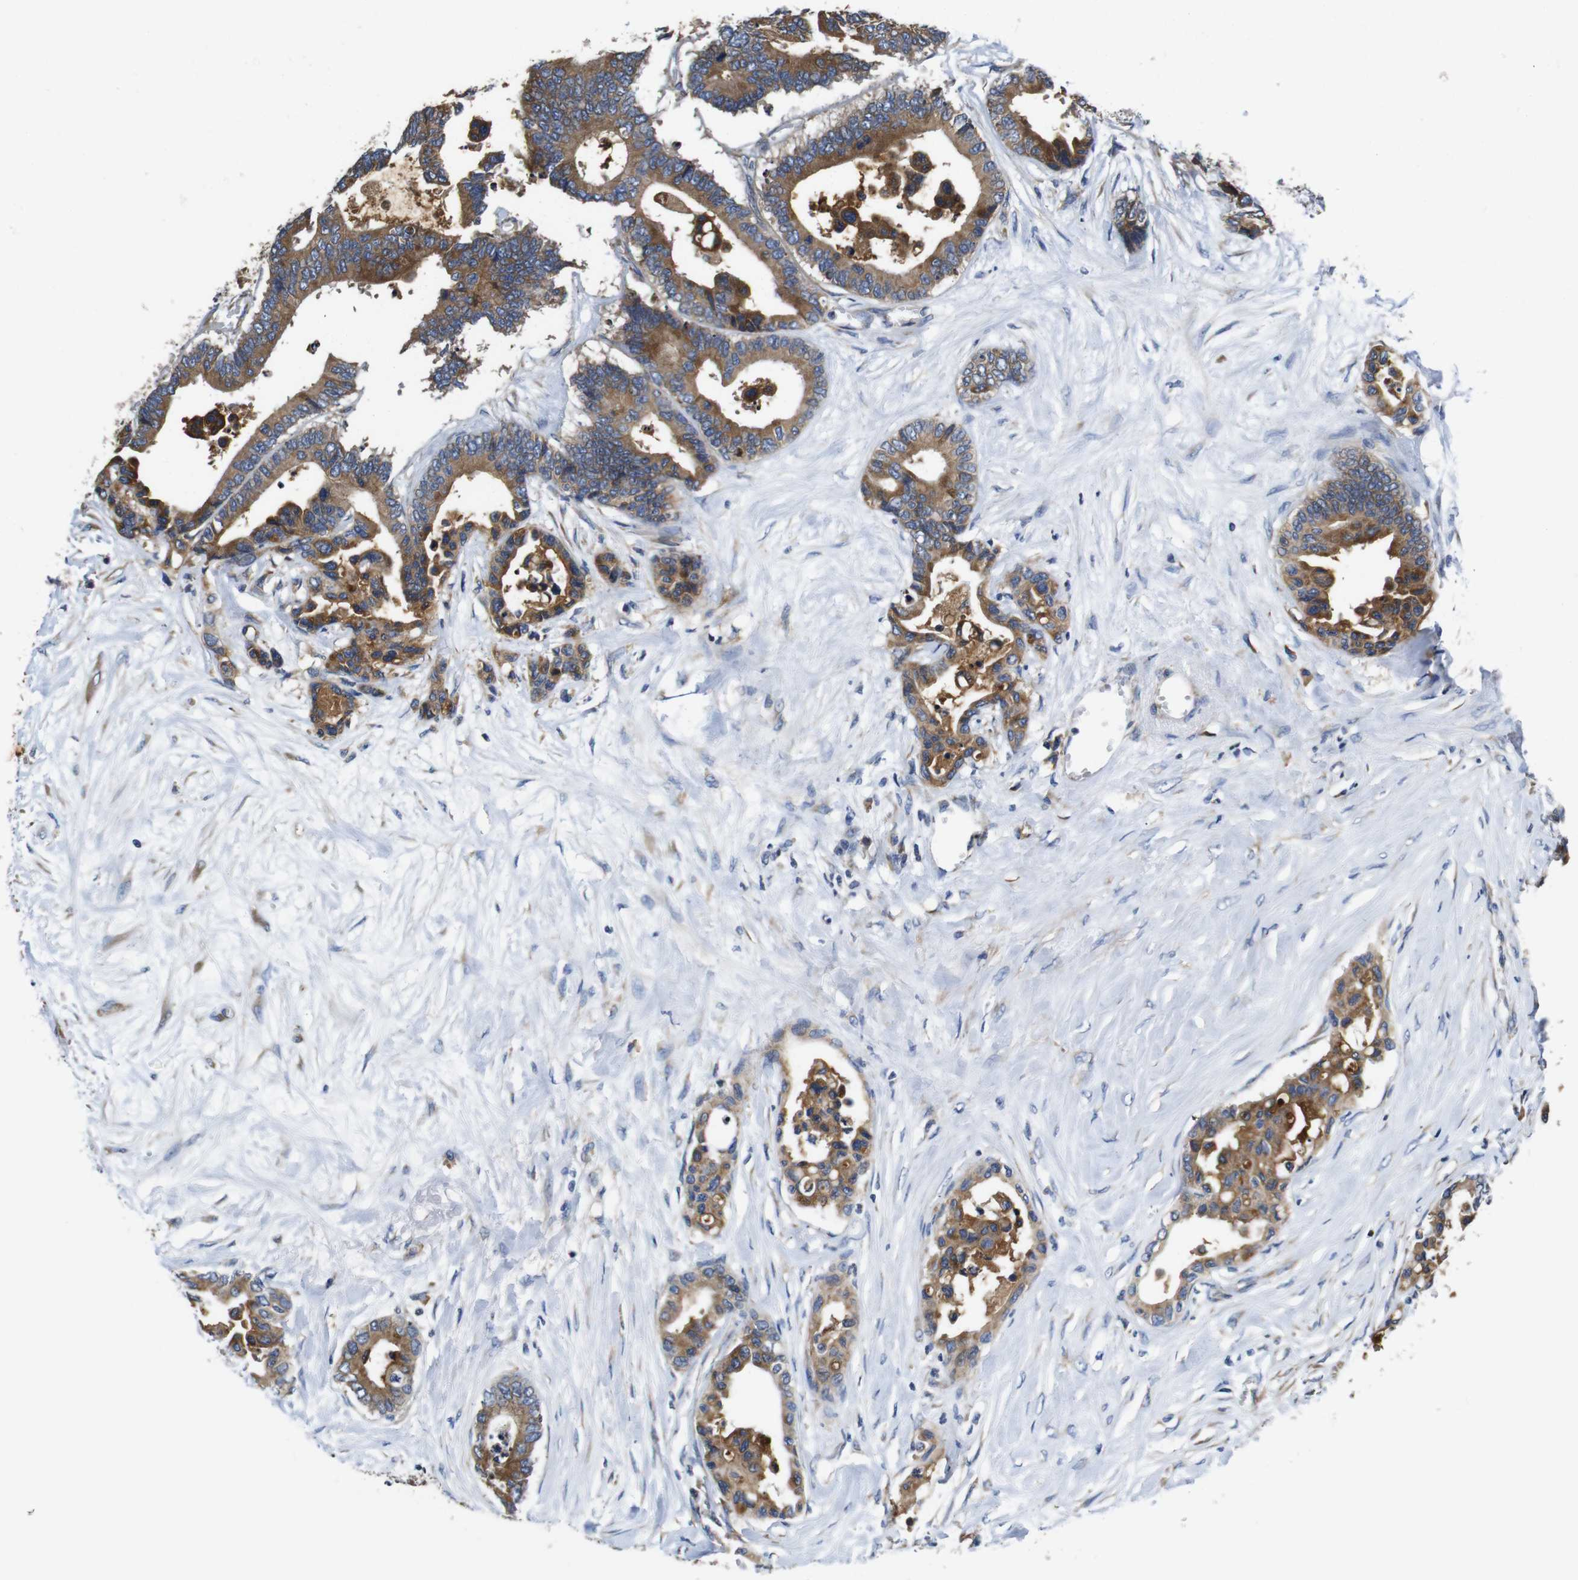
{"staining": {"intensity": "moderate", "quantity": ">75%", "location": "cytoplasmic/membranous"}, "tissue": "colorectal cancer", "cell_type": "Tumor cells", "image_type": "cancer", "snomed": [{"axis": "morphology", "description": "Normal tissue, NOS"}, {"axis": "morphology", "description": "Adenocarcinoma, NOS"}, {"axis": "topography", "description": "Colon"}], "caption": "Protein expression analysis of colorectal cancer (adenocarcinoma) demonstrates moderate cytoplasmic/membranous positivity in about >75% of tumor cells.", "gene": "MARCHF7", "patient": {"sex": "male", "age": 82}}